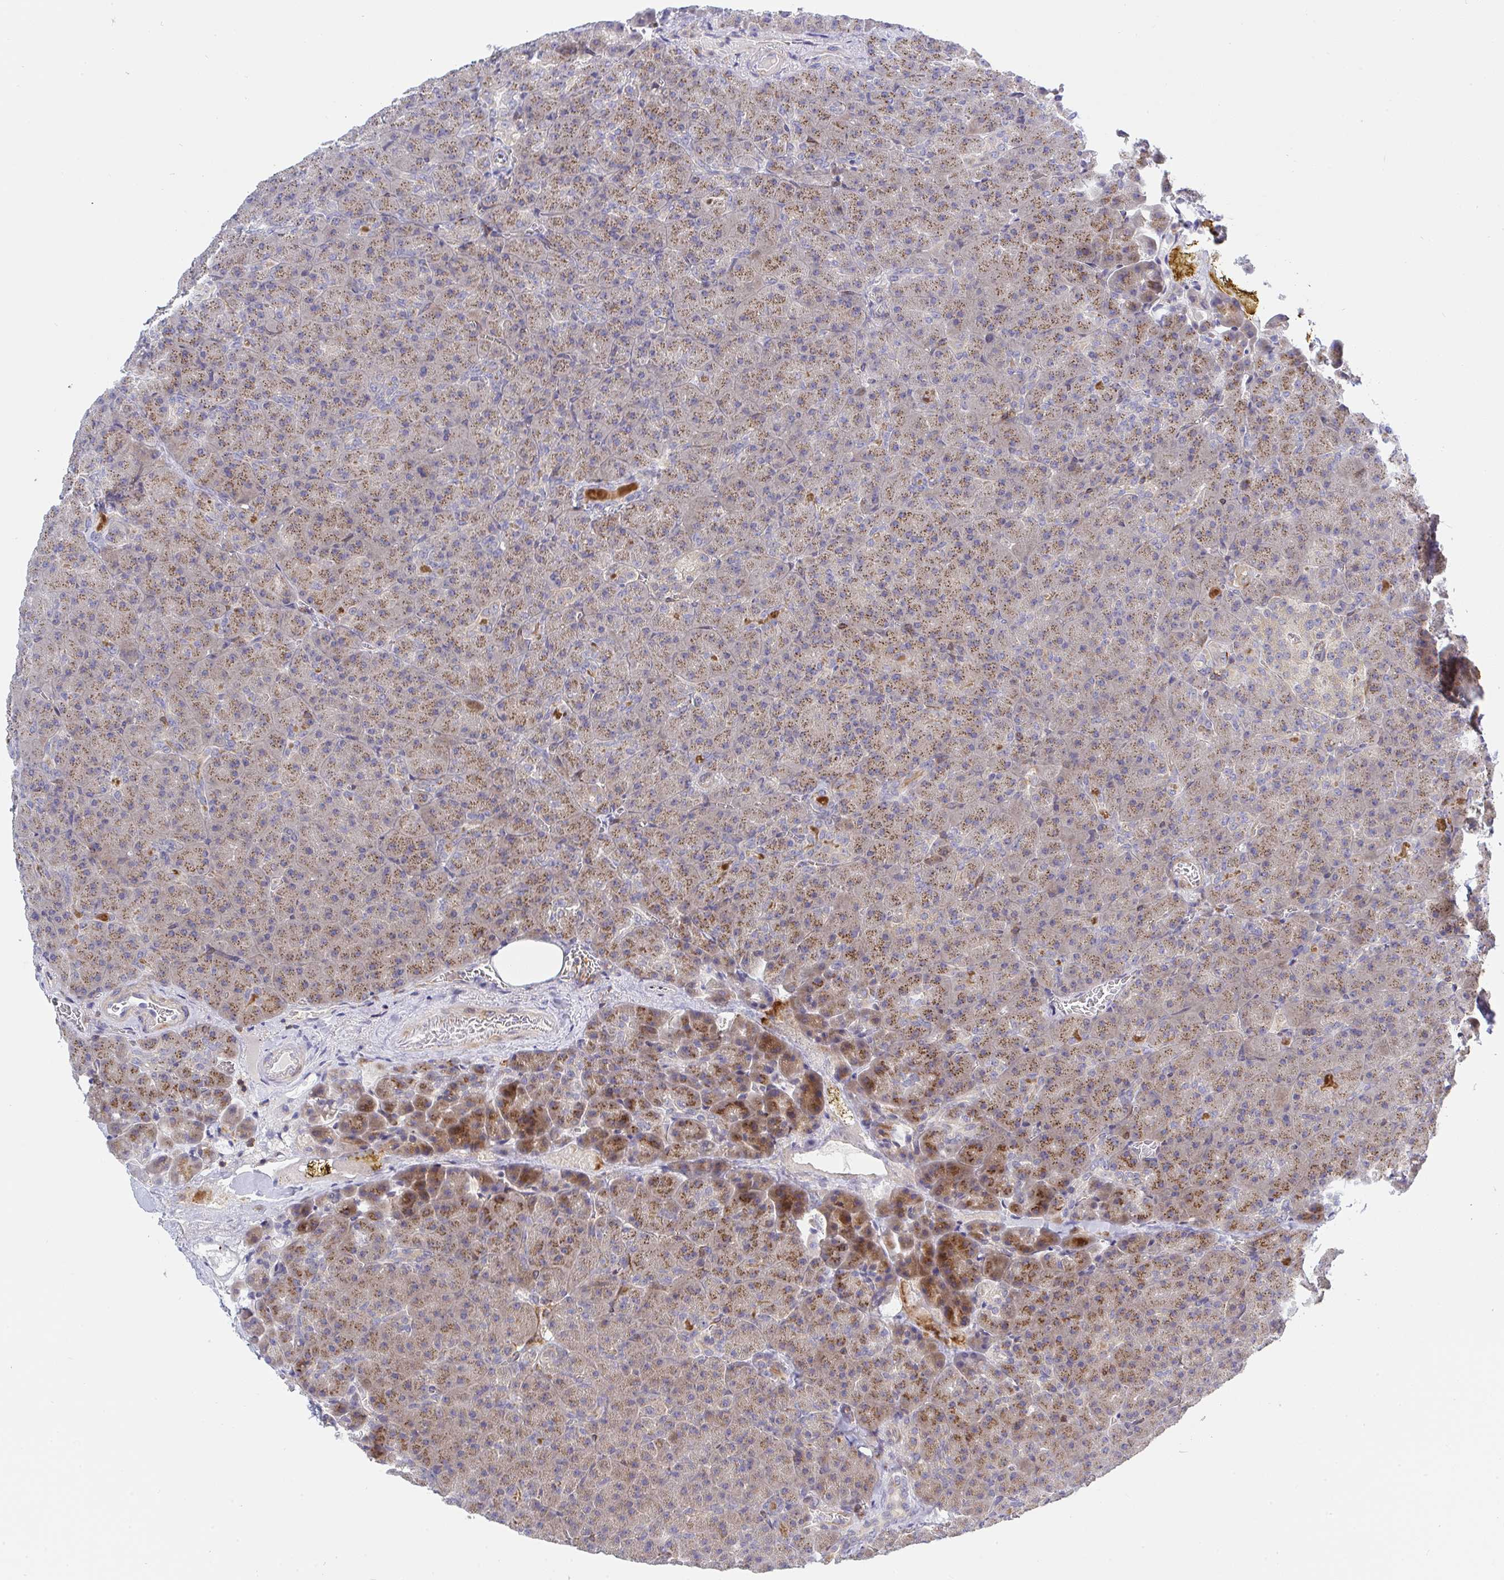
{"staining": {"intensity": "moderate", "quantity": "25%-75%", "location": "cytoplasmic/membranous"}, "tissue": "pancreas", "cell_type": "Exocrine glandular cells", "image_type": "normal", "snomed": [{"axis": "morphology", "description": "Normal tissue, NOS"}, {"axis": "topography", "description": "Pancreas"}], "caption": "Immunohistochemistry (IHC) (DAB) staining of benign human pancreas demonstrates moderate cytoplasmic/membranous protein staining in approximately 25%-75% of exocrine glandular cells.", "gene": "FRMD3", "patient": {"sex": "female", "age": 74}}